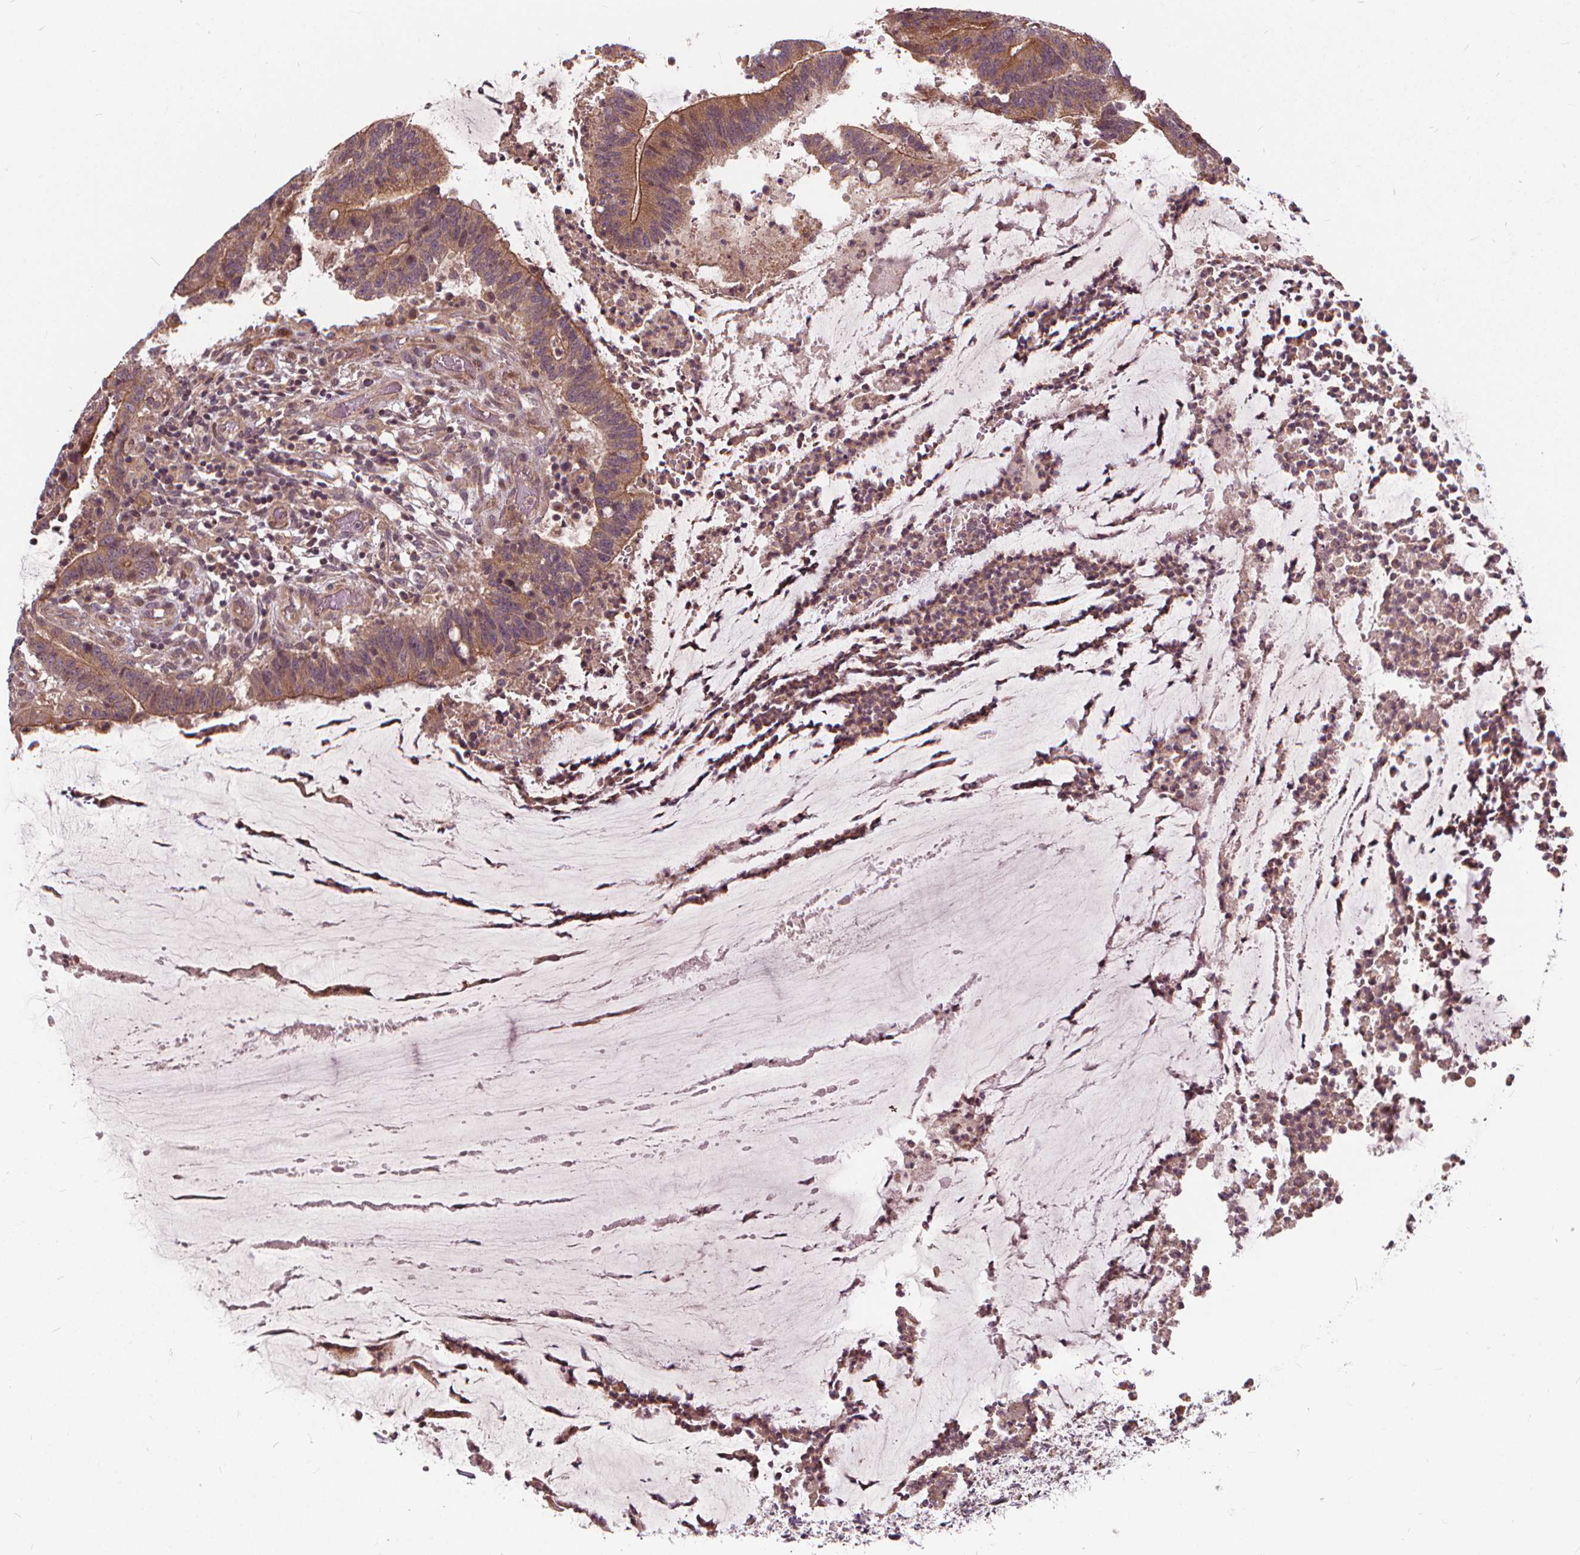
{"staining": {"intensity": "moderate", "quantity": ">75%", "location": "cytoplasmic/membranous"}, "tissue": "colorectal cancer", "cell_type": "Tumor cells", "image_type": "cancer", "snomed": [{"axis": "morphology", "description": "Adenocarcinoma, NOS"}, {"axis": "topography", "description": "Colon"}], "caption": "Brown immunohistochemical staining in human colorectal cancer shows moderate cytoplasmic/membranous expression in approximately >75% of tumor cells.", "gene": "INPP5E", "patient": {"sex": "female", "age": 43}}